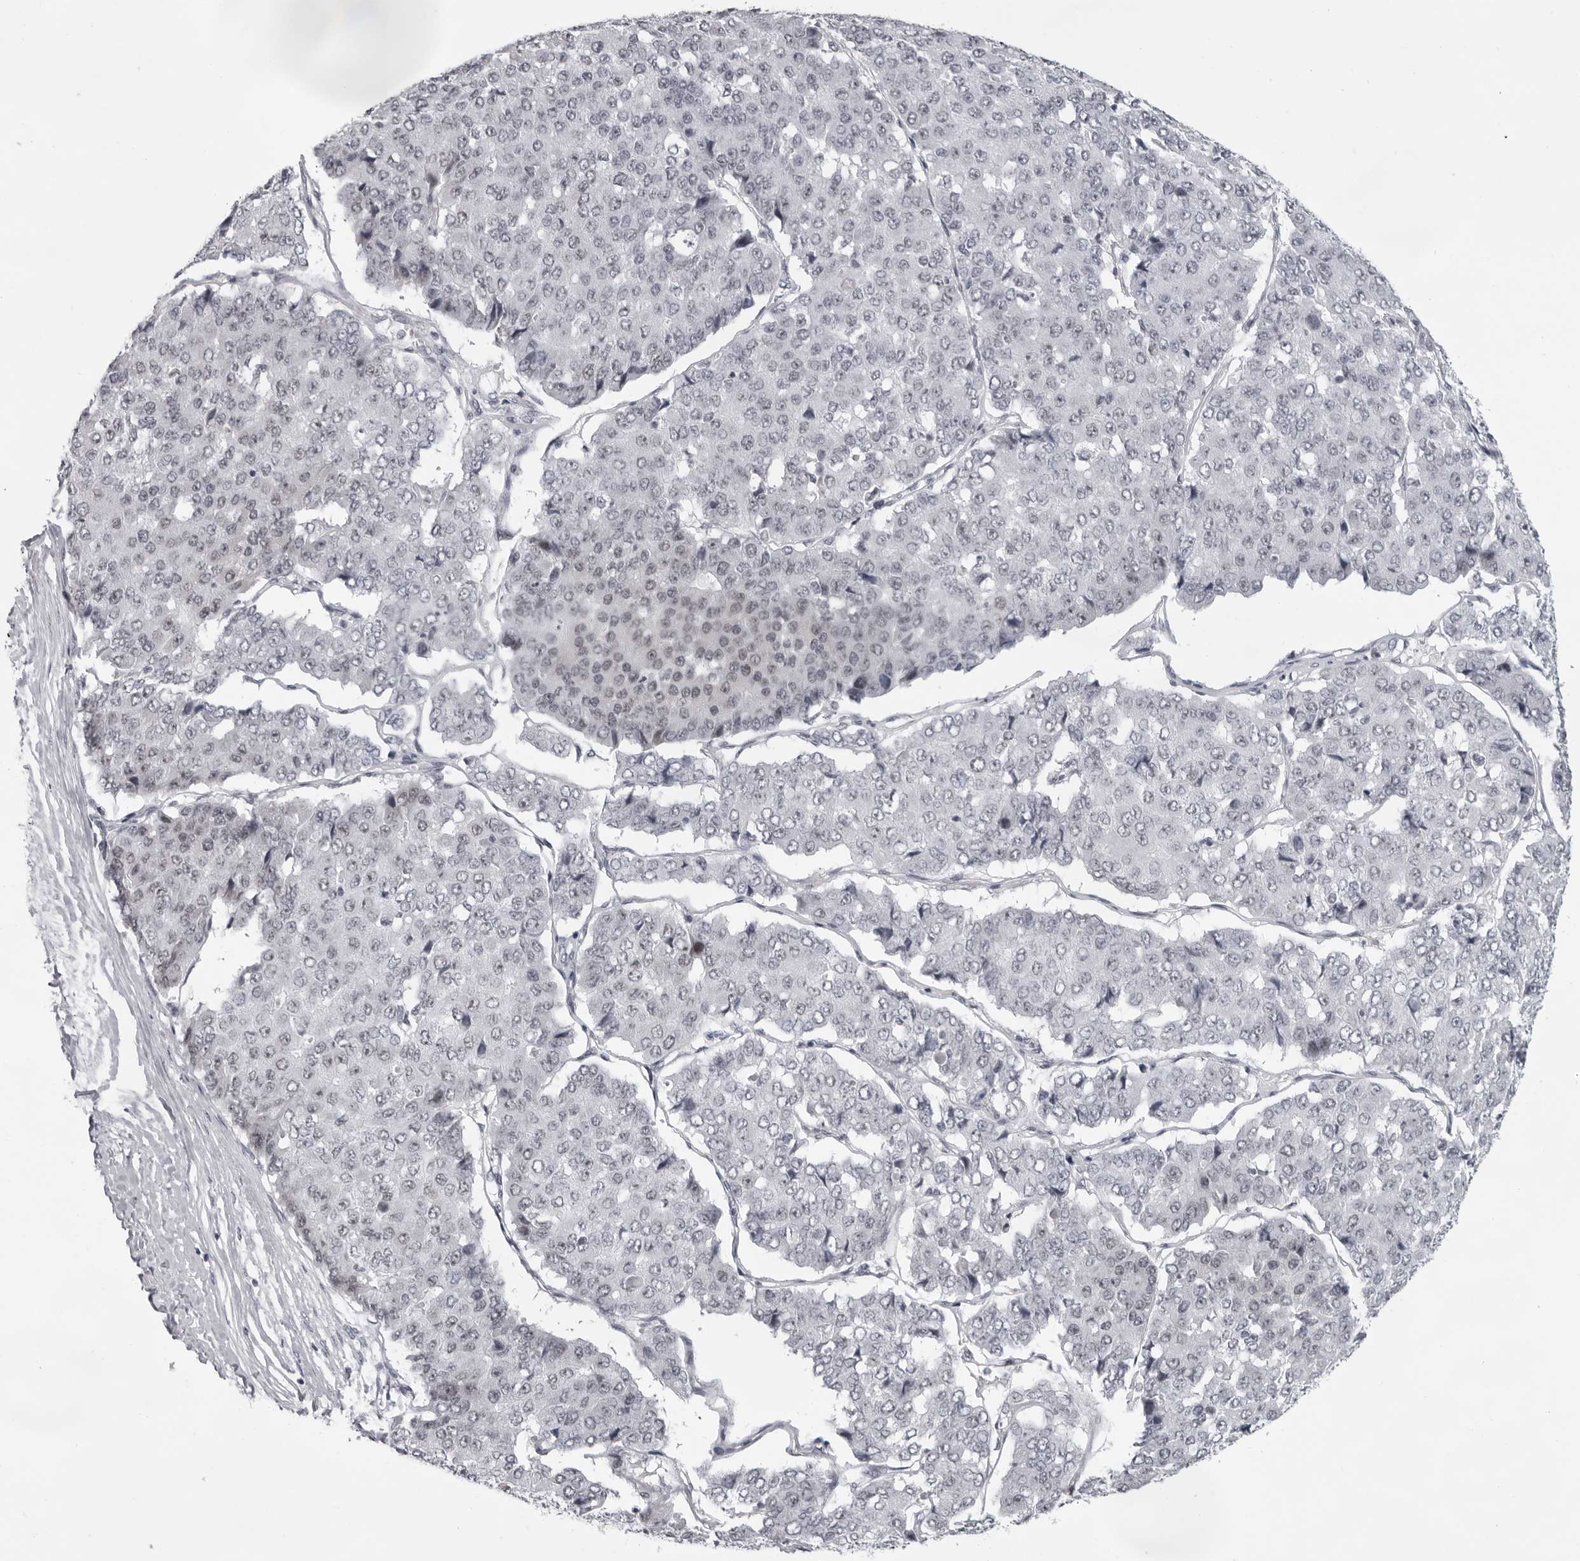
{"staining": {"intensity": "negative", "quantity": "none", "location": "none"}, "tissue": "pancreatic cancer", "cell_type": "Tumor cells", "image_type": "cancer", "snomed": [{"axis": "morphology", "description": "Adenocarcinoma, NOS"}, {"axis": "topography", "description": "Pancreas"}], "caption": "Pancreatic cancer (adenocarcinoma) was stained to show a protein in brown. There is no significant positivity in tumor cells. (Immunohistochemistry, brightfield microscopy, high magnification).", "gene": "EXOSC10", "patient": {"sex": "male", "age": 50}}